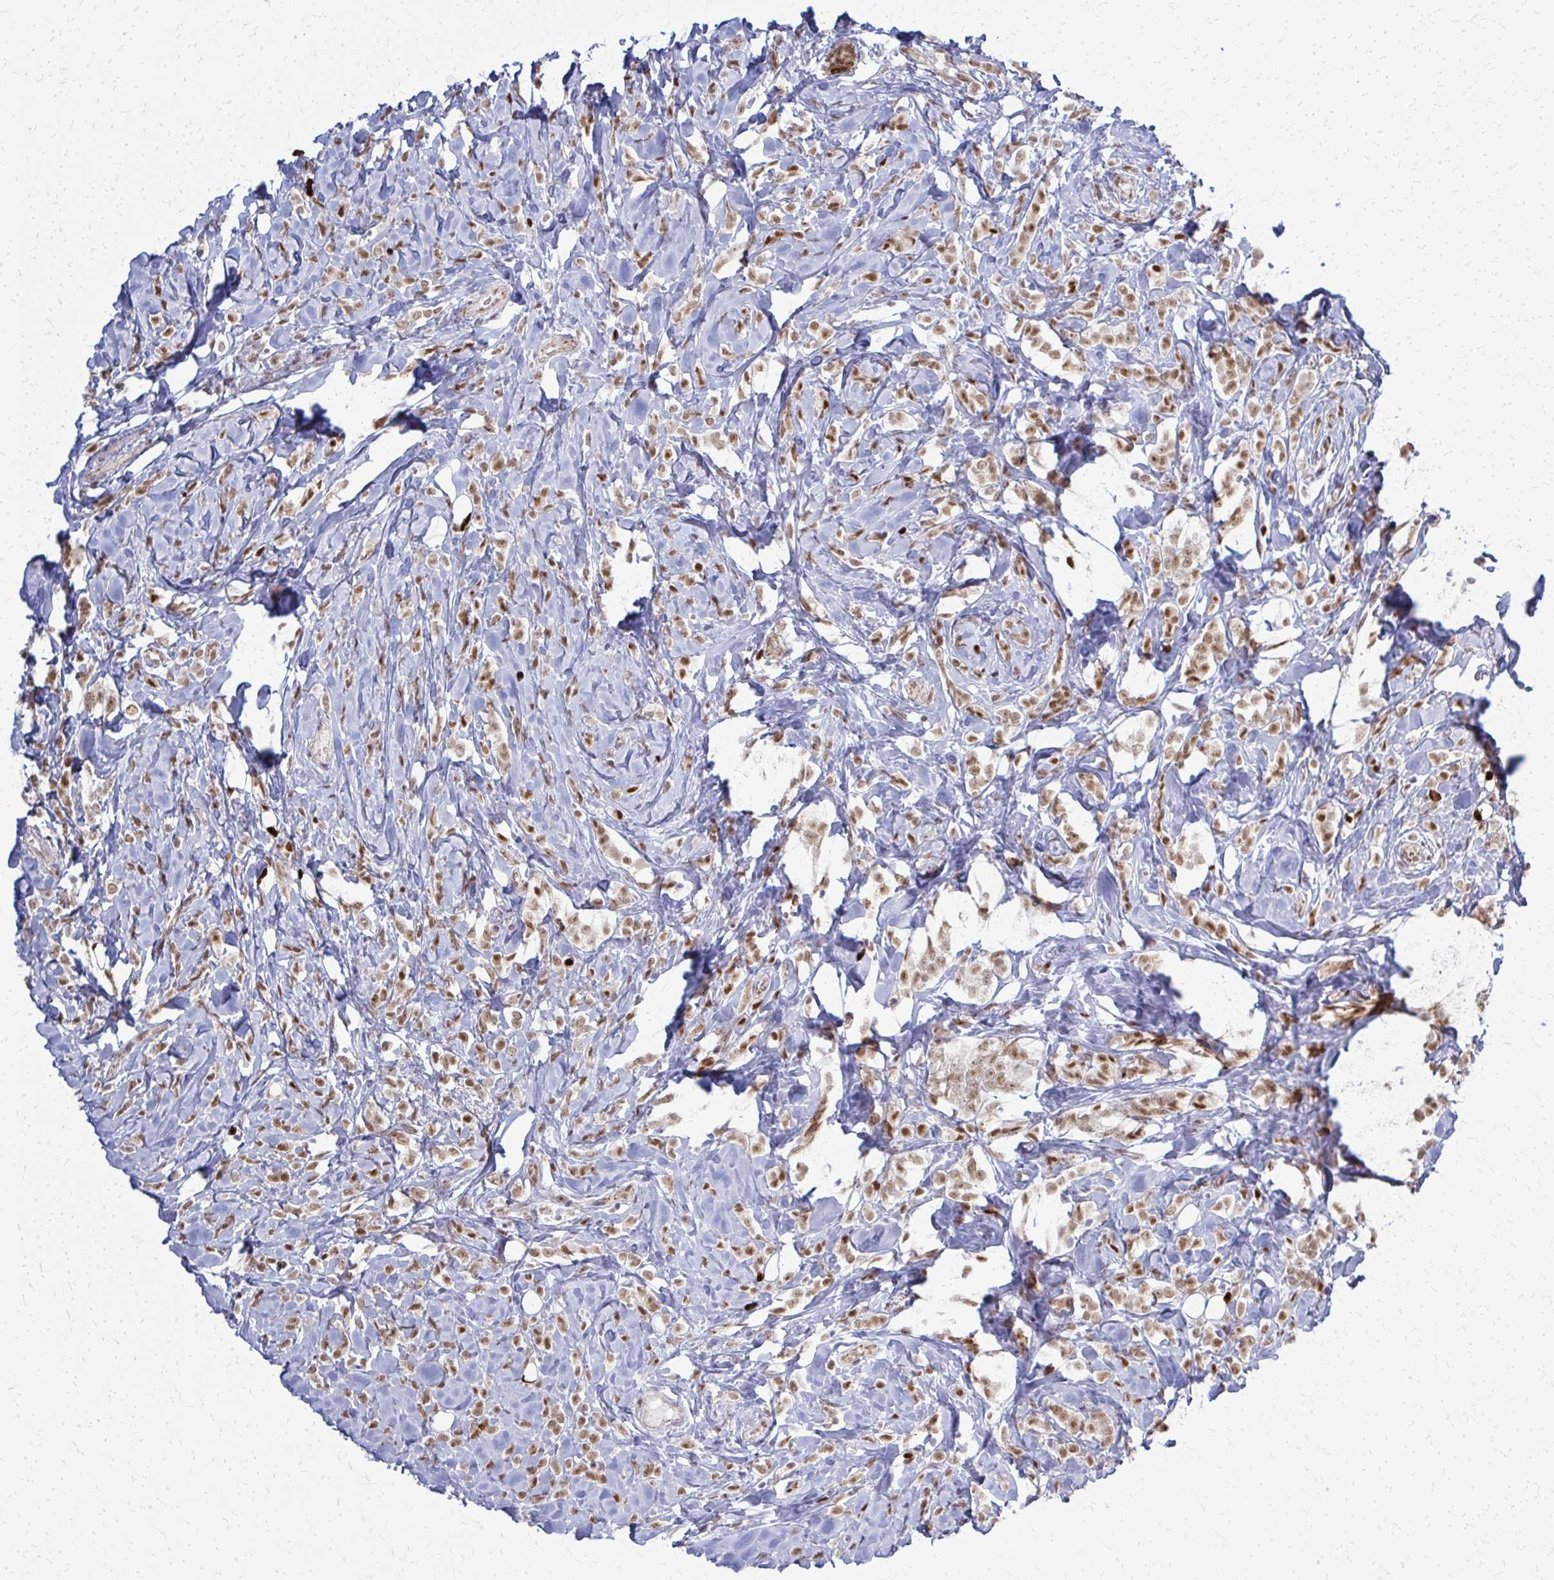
{"staining": {"intensity": "moderate", "quantity": ">75%", "location": "nuclear"}, "tissue": "breast cancer", "cell_type": "Tumor cells", "image_type": "cancer", "snomed": [{"axis": "morphology", "description": "Lobular carcinoma"}, {"axis": "topography", "description": "Breast"}], "caption": "Immunohistochemistry micrograph of human breast lobular carcinoma stained for a protein (brown), which demonstrates medium levels of moderate nuclear positivity in approximately >75% of tumor cells.", "gene": "ZNF559", "patient": {"sex": "female", "age": 49}}